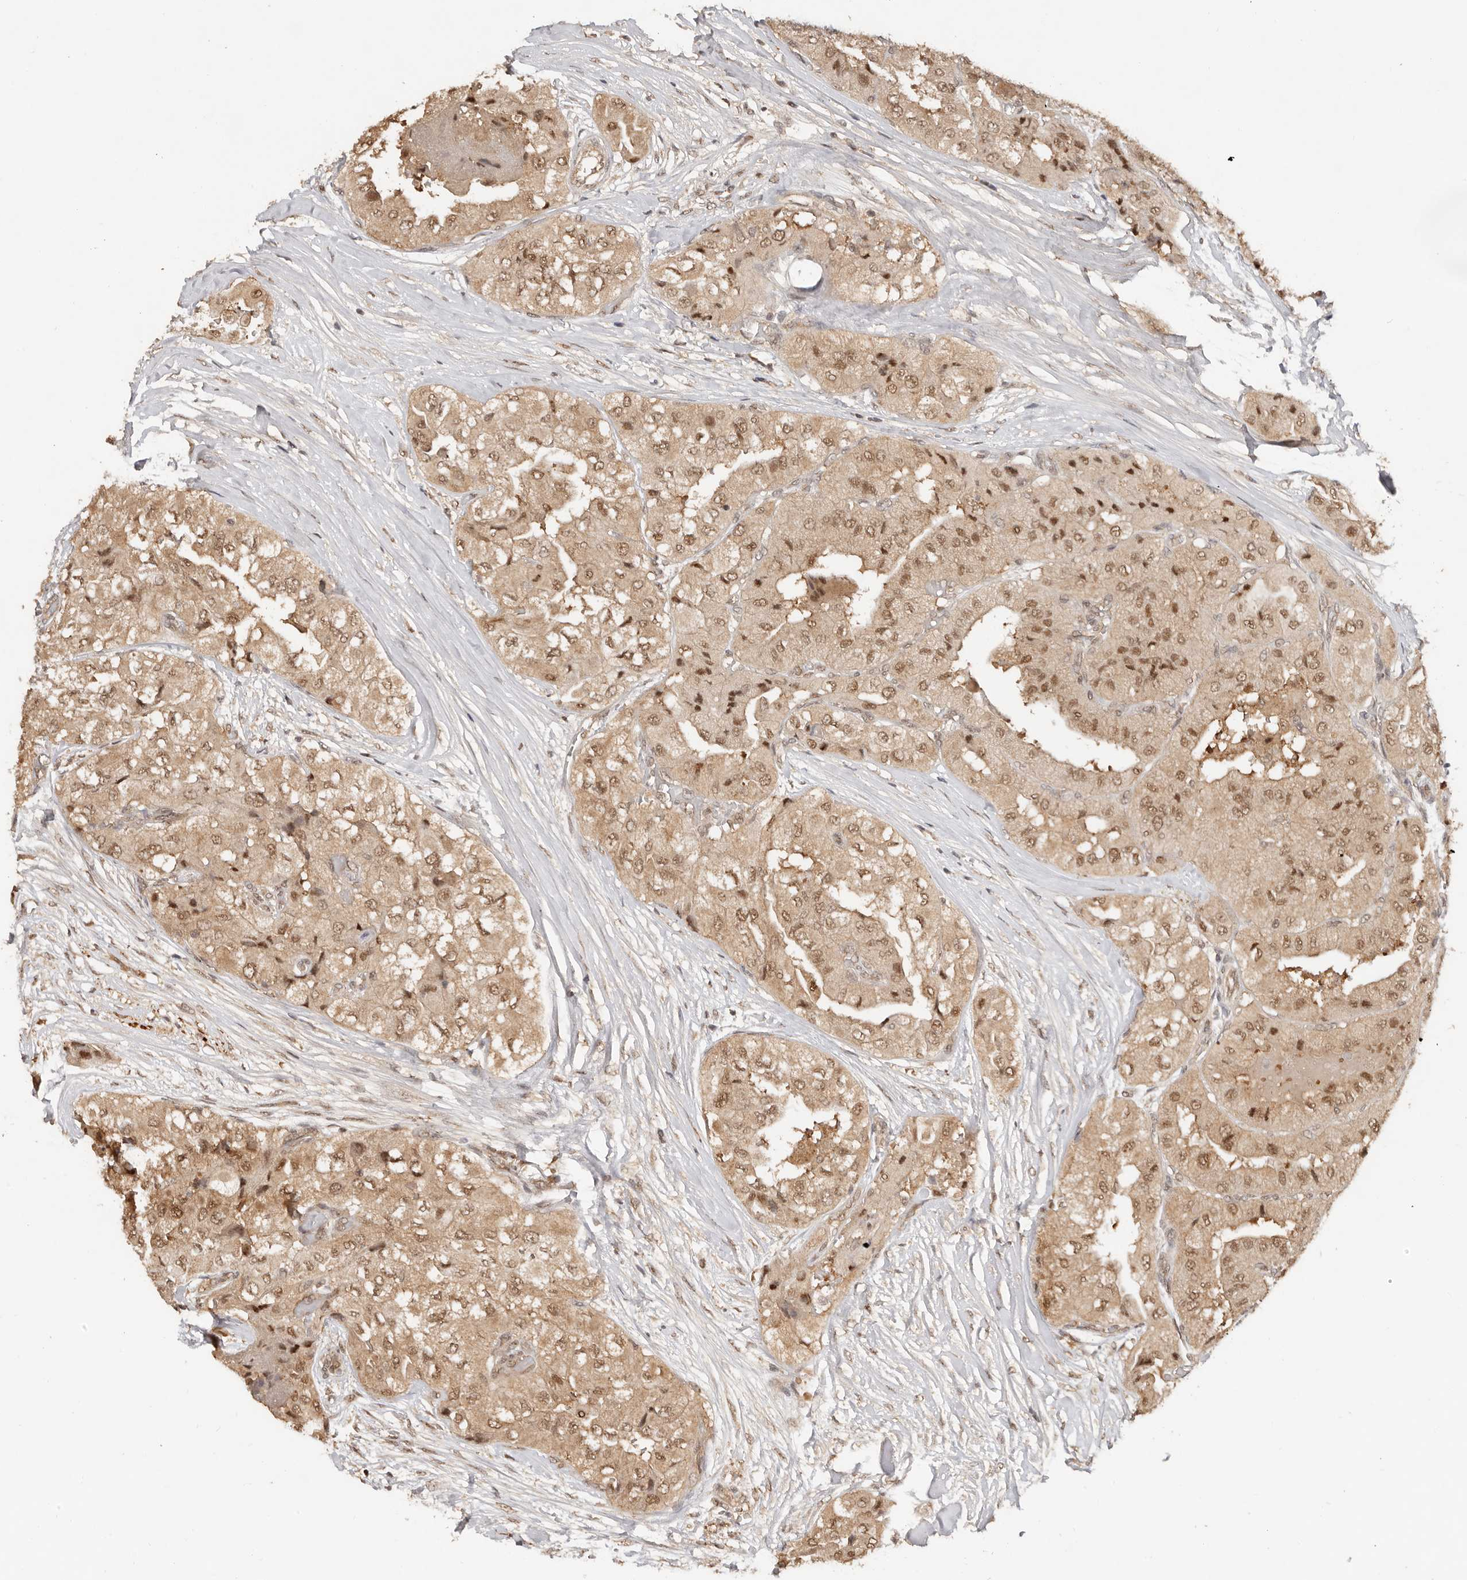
{"staining": {"intensity": "moderate", "quantity": ">75%", "location": "cytoplasmic/membranous,nuclear"}, "tissue": "thyroid cancer", "cell_type": "Tumor cells", "image_type": "cancer", "snomed": [{"axis": "morphology", "description": "Papillary adenocarcinoma, NOS"}, {"axis": "topography", "description": "Thyroid gland"}], "caption": "A micrograph showing moderate cytoplasmic/membranous and nuclear staining in approximately >75% of tumor cells in thyroid cancer (papillary adenocarcinoma), as visualized by brown immunohistochemical staining.", "gene": "PSMA5", "patient": {"sex": "female", "age": 59}}